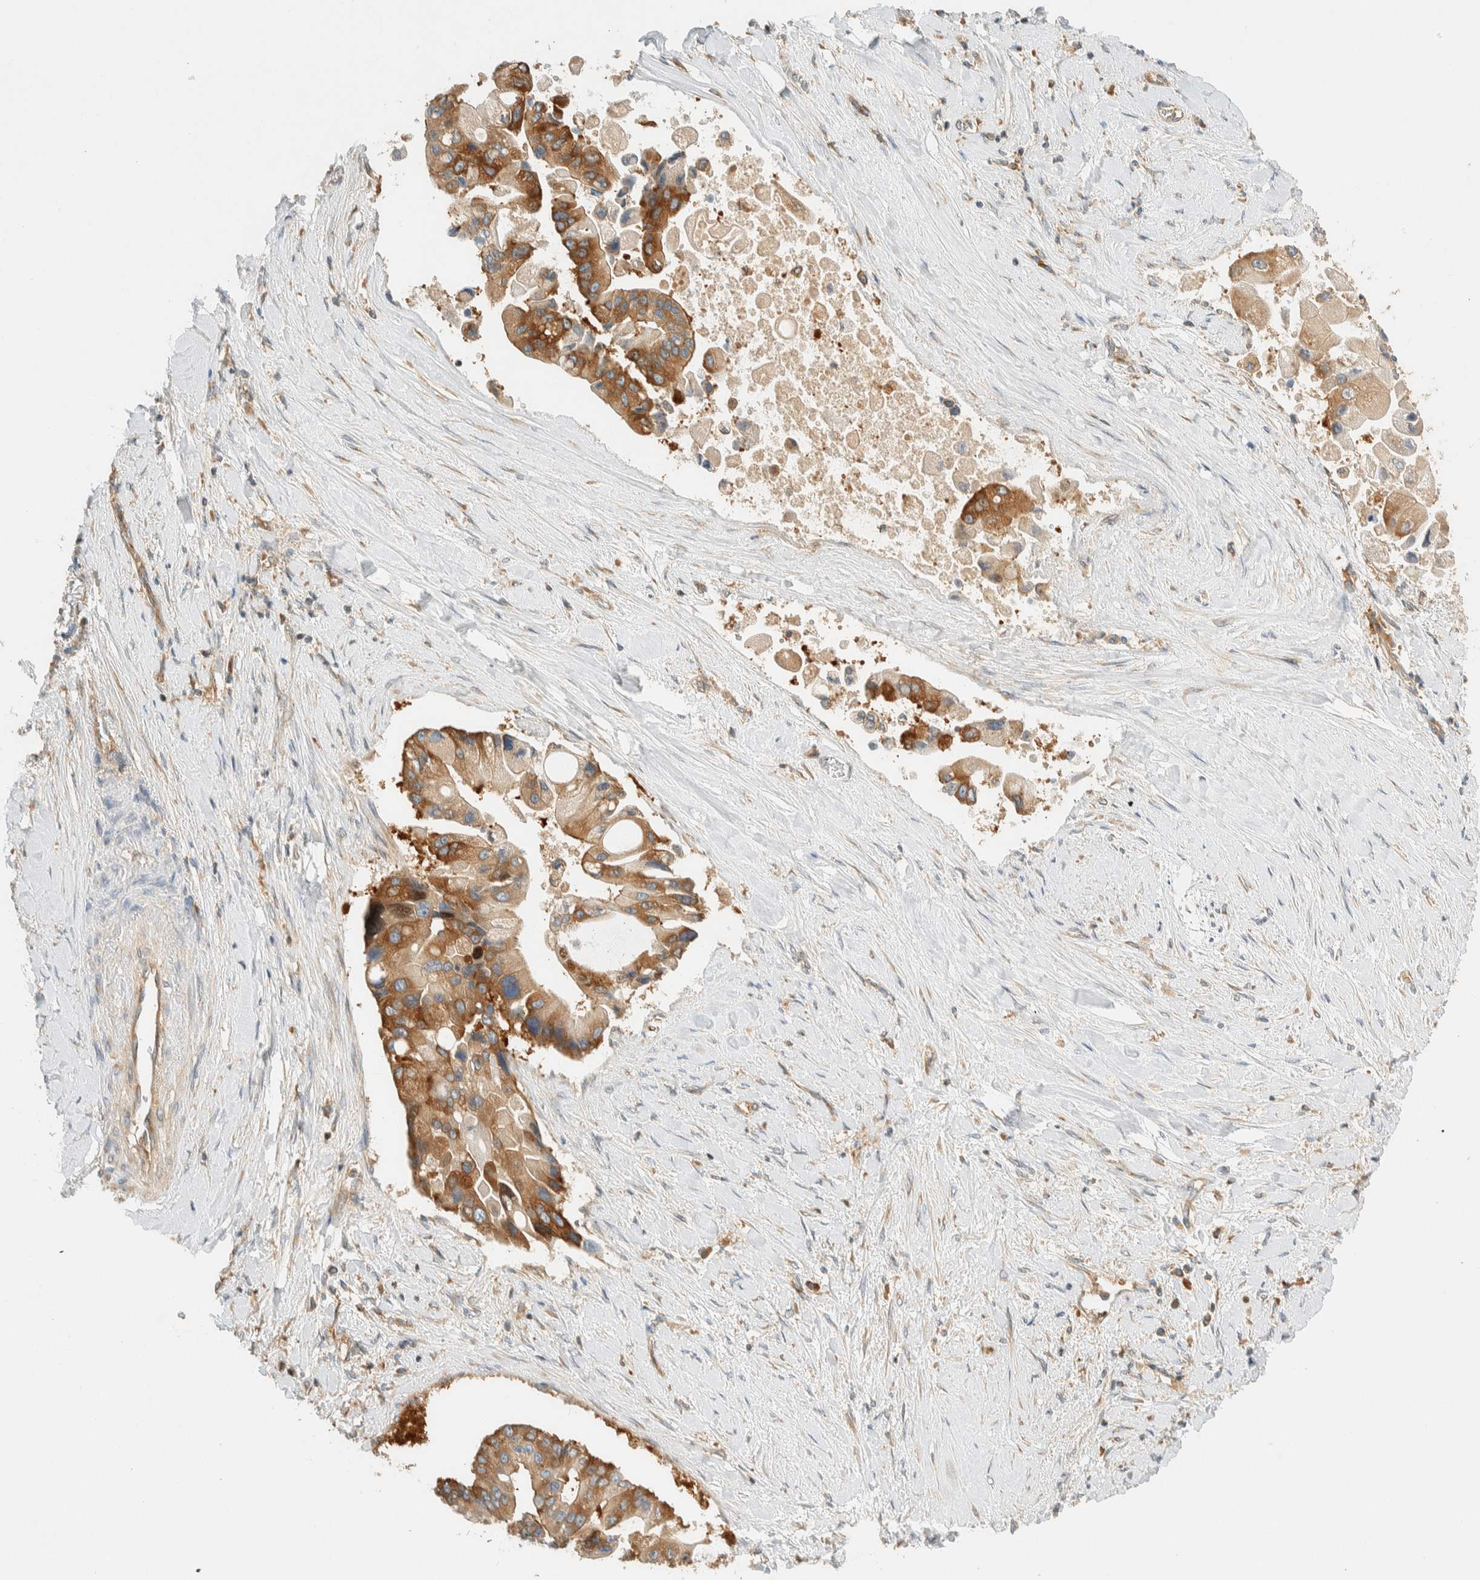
{"staining": {"intensity": "moderate", "quantity": ">75%", "location": "cytoplasmic/membranous"}, "tissue": "liver cancer", "cell_type": "Tumor cells", "image_type": "cancer", "snomed": [{"axis": "morphology", "description": "Cholangiocarcinoma"}, {"axis": "topography", "description": "Liver"}], "caption": "Liver cancer stained with DAB immunohistochemistry shows medium levels of moderate cytoplasmic/membranous staining in about >75% of tumor cells.", "gene": "ARFGEF1", "patient": {"sex": "male", "age": 50}}